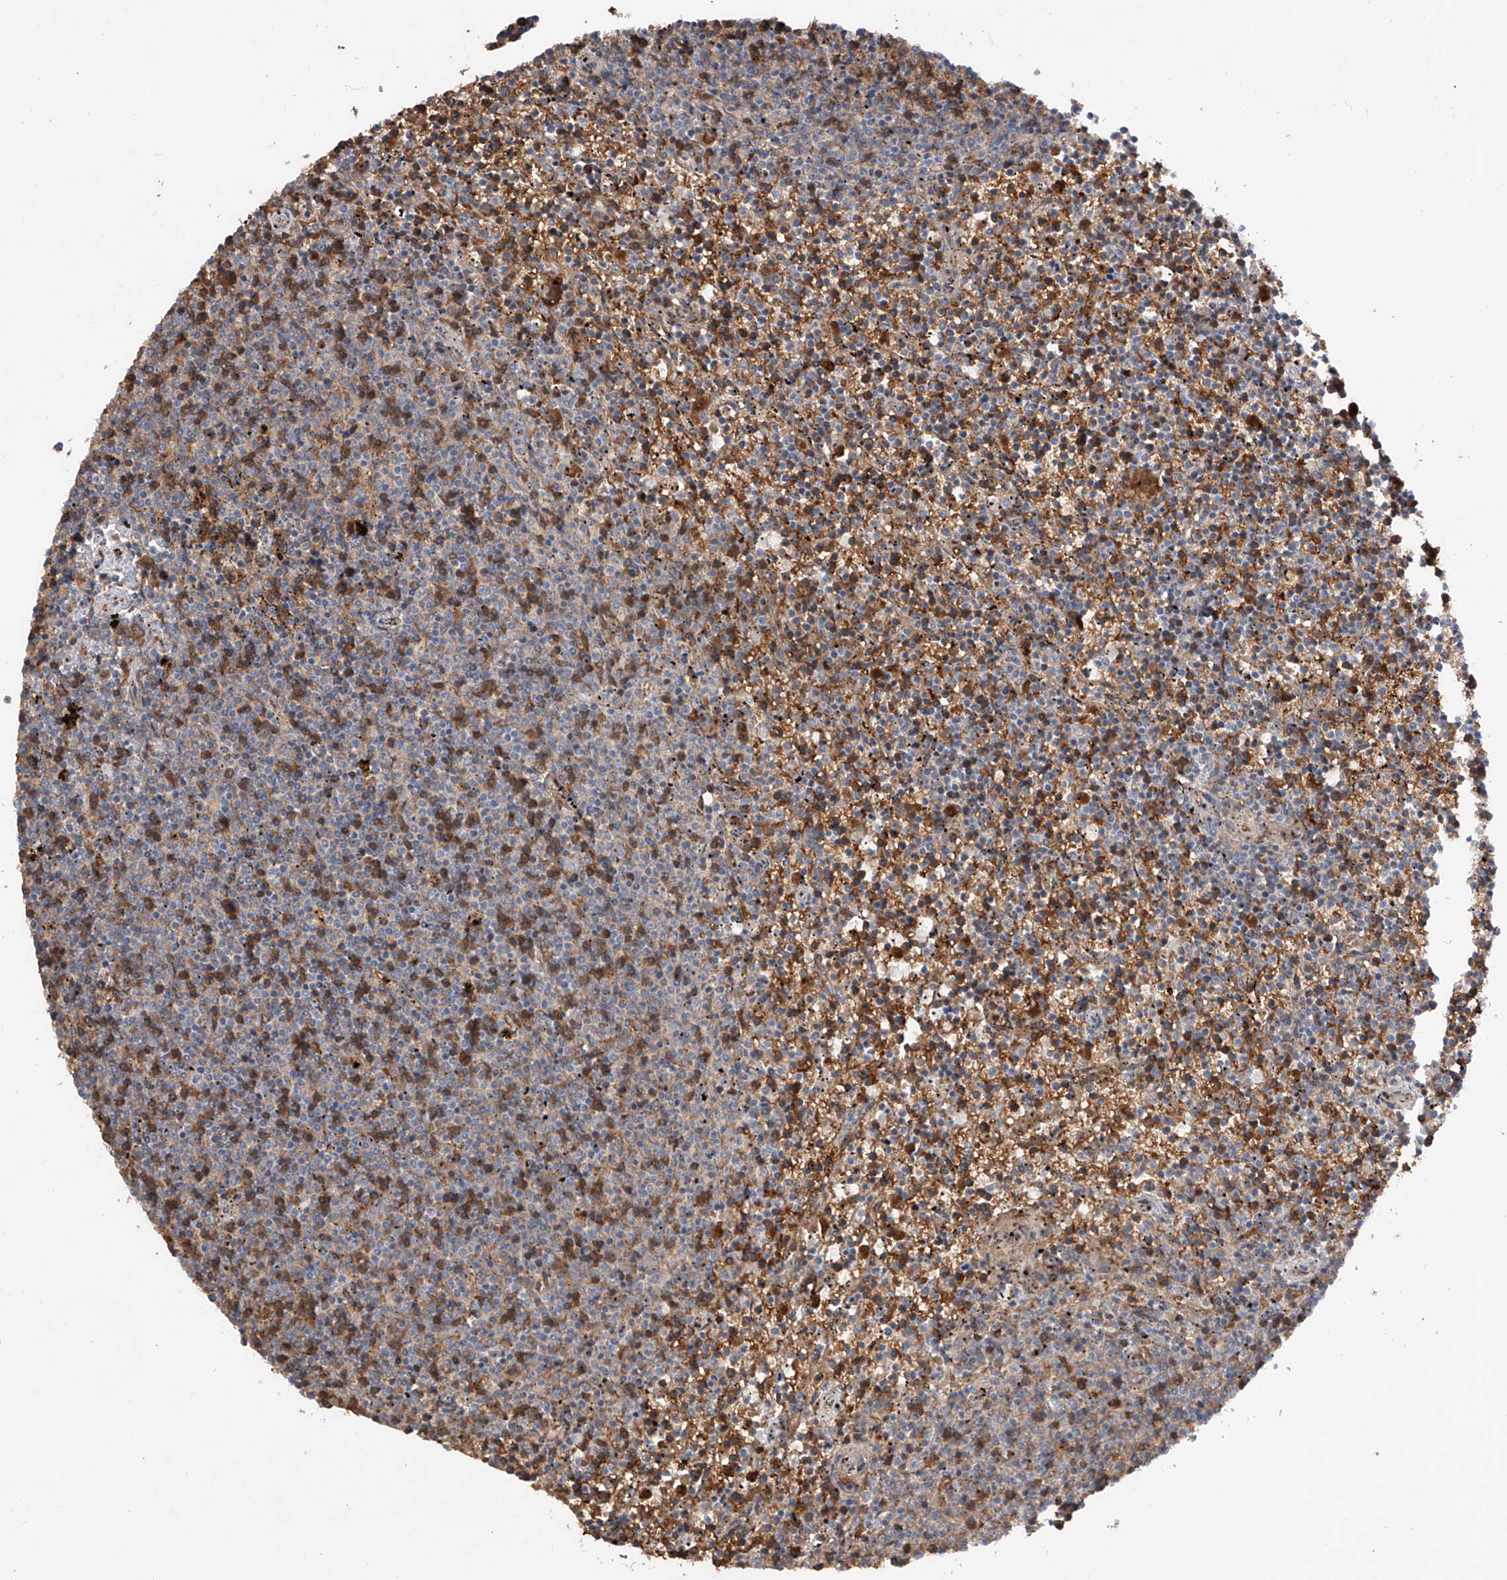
{"staining": {"intensity": "negative", "quantity": "none", "location": "none"}, "tissue": "lymphoma", "cell_type": "Tumor cells", "image_type": "cancer", "snomed": [{"axis": "morphology", "description": "Malignant lymphoma, non-Hodgkin's type, Low grade"}, {"axis": "topography", "description": "Spleen"}], "caption": "Tumor cells are negative for protein expression in human lymphoma.", "gene": "EDN1", "patient": {"sex": "female", "age": 50}}